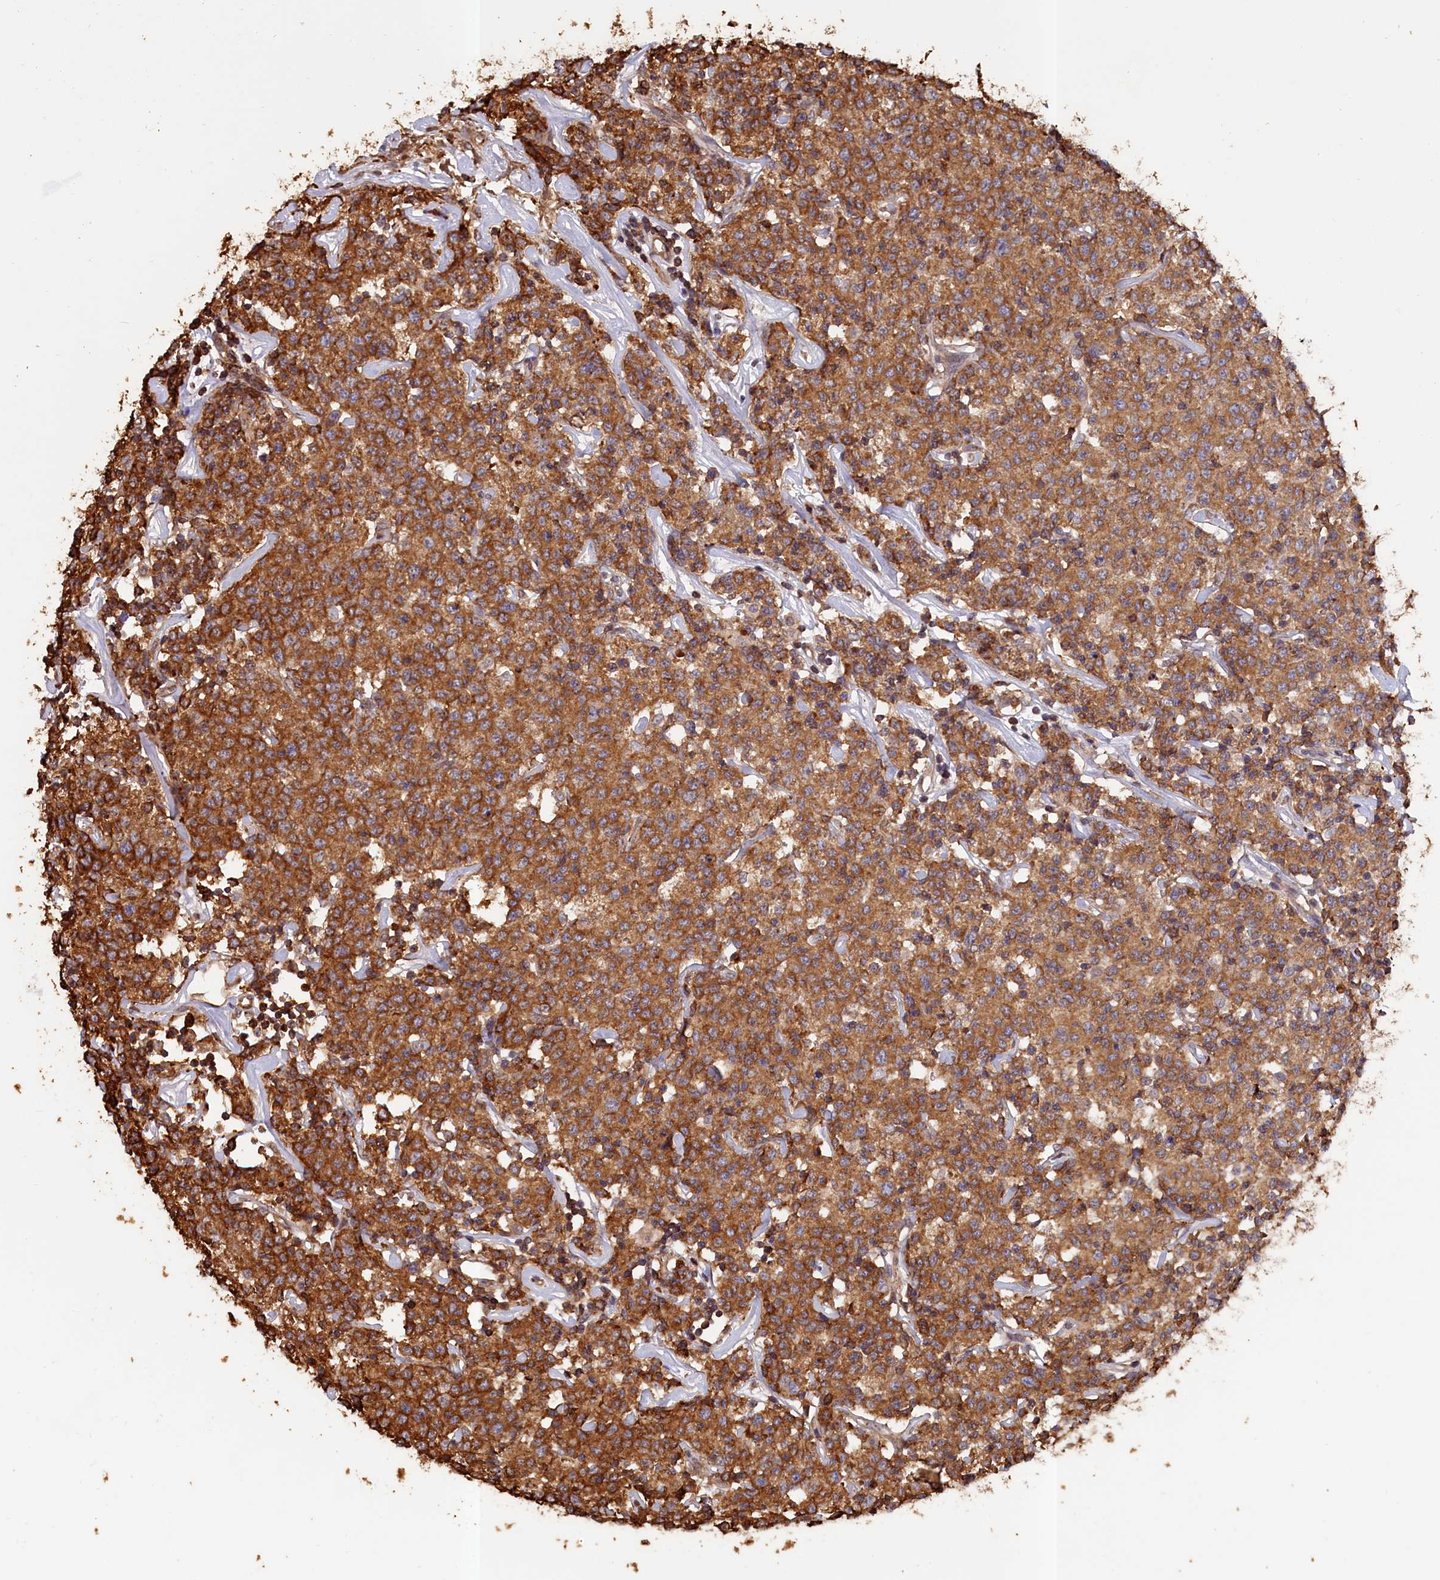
{"staining": {"intensity": "moderate", "quantity": ">75%", "location": "cytoplasmic/membranous"}, "tissue": "lymphoma", "cell_type": "Tumor cells", "image_type": "cancer", "snomed": [{"axis": "morphology", "description": "Malignant lymphoma, non-Hodgkin's type, Low grade"}, {"axis": "topography", "description": "Small intestine"}], "caption": "Immunohistochemistry (DAB) staining of human lymphoma demonstrates moderate cytoplasmic/membranous protein expression in approximately >75% of tumor cells.", "gene": "ANKRD27", "patient": {"sex": "female", "age": 59}}